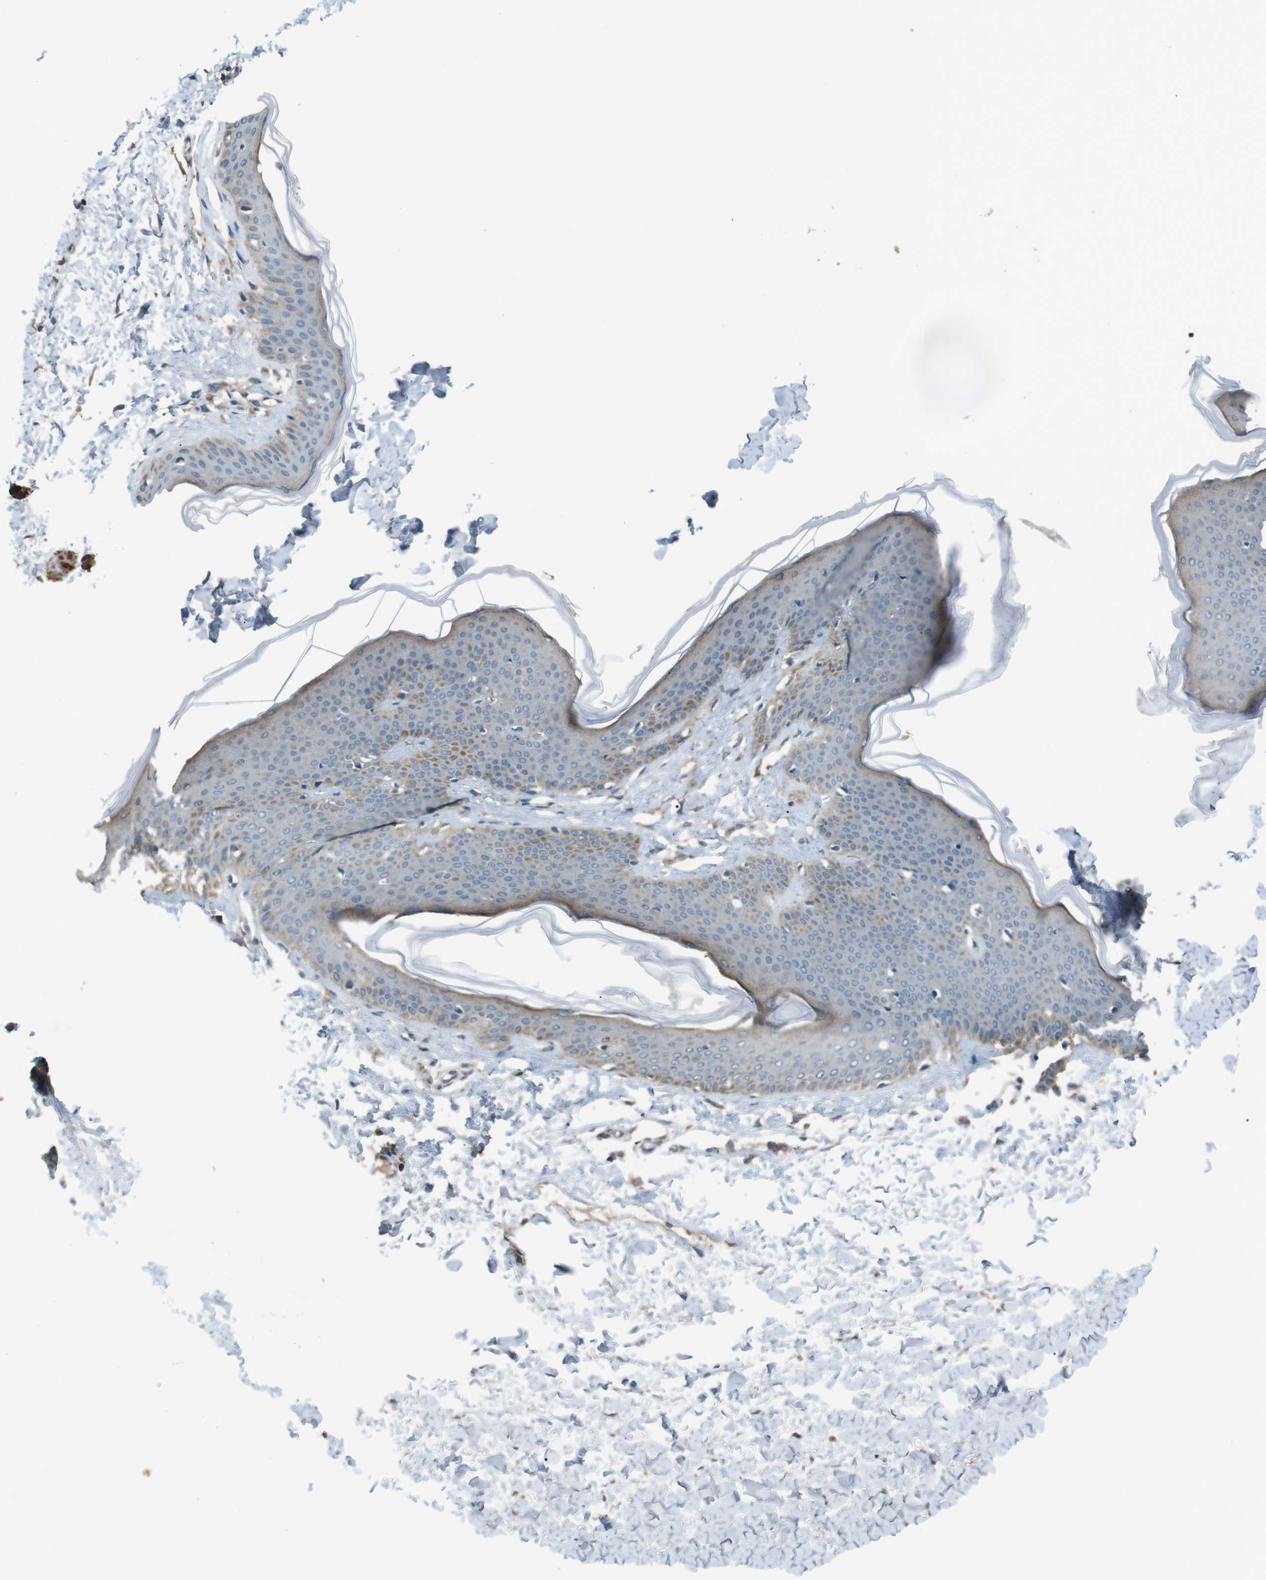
{"staining": {"intensity": "weak", "quantity": "25%-75%", "location": "cytoplasmic/membranous"}, "tissue": "skin", "cell_type": "Fibroblasts", "image_type": "normal", "snomed": [{"axis": "morphology", "description": "Normal tissue, NOS"}, {"axis": "topography", "description": "Skin"}], "caption": "About 25%-75% of fibroblasts in normal skin reveal weak cytoplasmic/membranous protein staining as visualized by brown immunohistochemical staining.", "gene": "FUT2", "patient": {"sex": "female", "age": 17}}